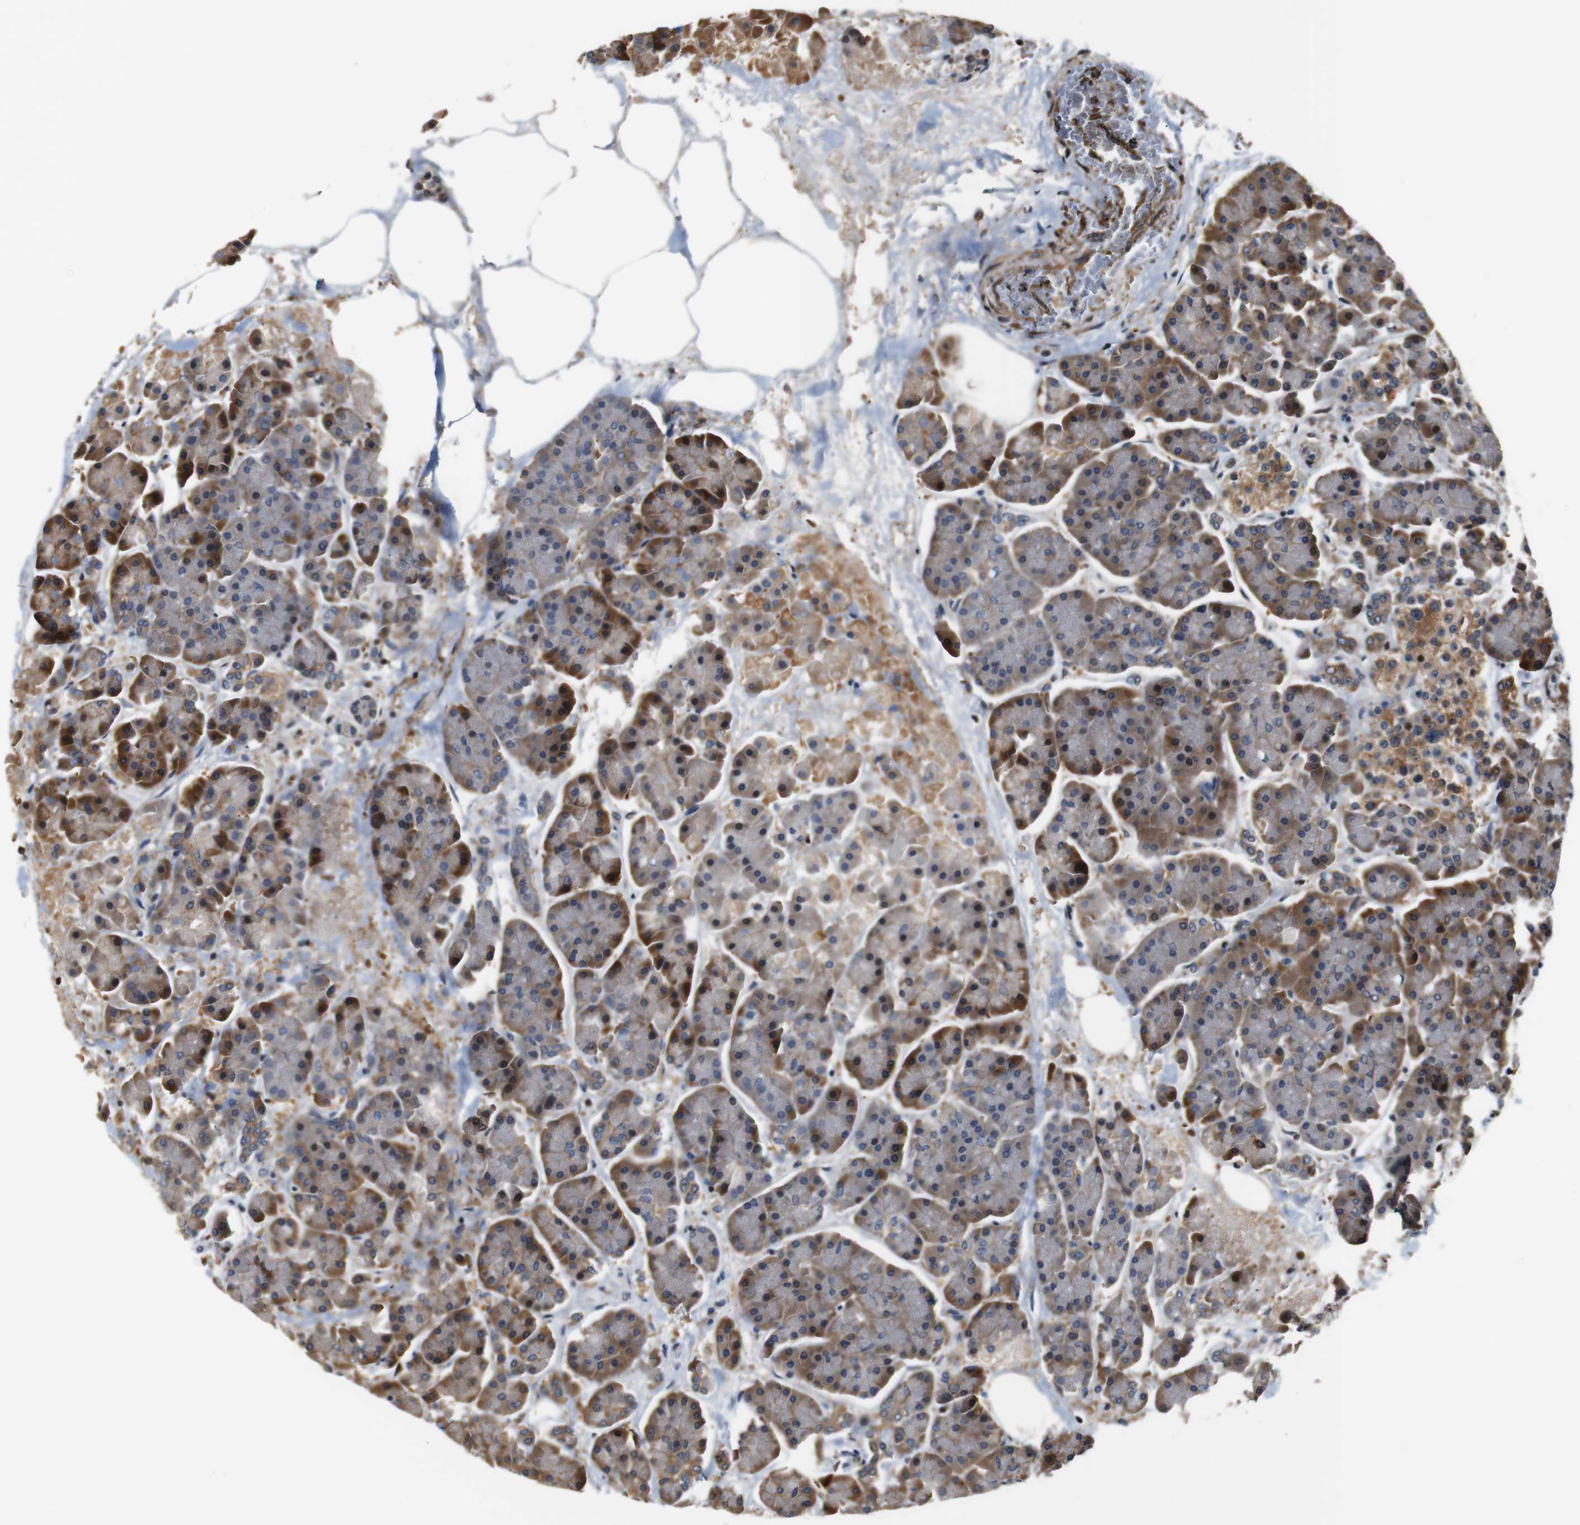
{"staining": {"intensity": "strong", "quantity": ">75%", "location": "cytoplasmic/membranous"}, "tissue": "pancreas", "cell_type": "Exocrine glandular cells", "image_type": "normal", "snomed": [{"axis": "morphology", "description": "Normal tissue, NOS"}, {"axis": "topography", "description": "Pancreas"}], "caption": "Immunohistochemical staining of benign human pancreas shows strong cytoplasmic/membranous protein expression in about >75% of exocrine glandular cells.", "gene": "LRP4", "patient": {"sex": "female", "age": 70}}